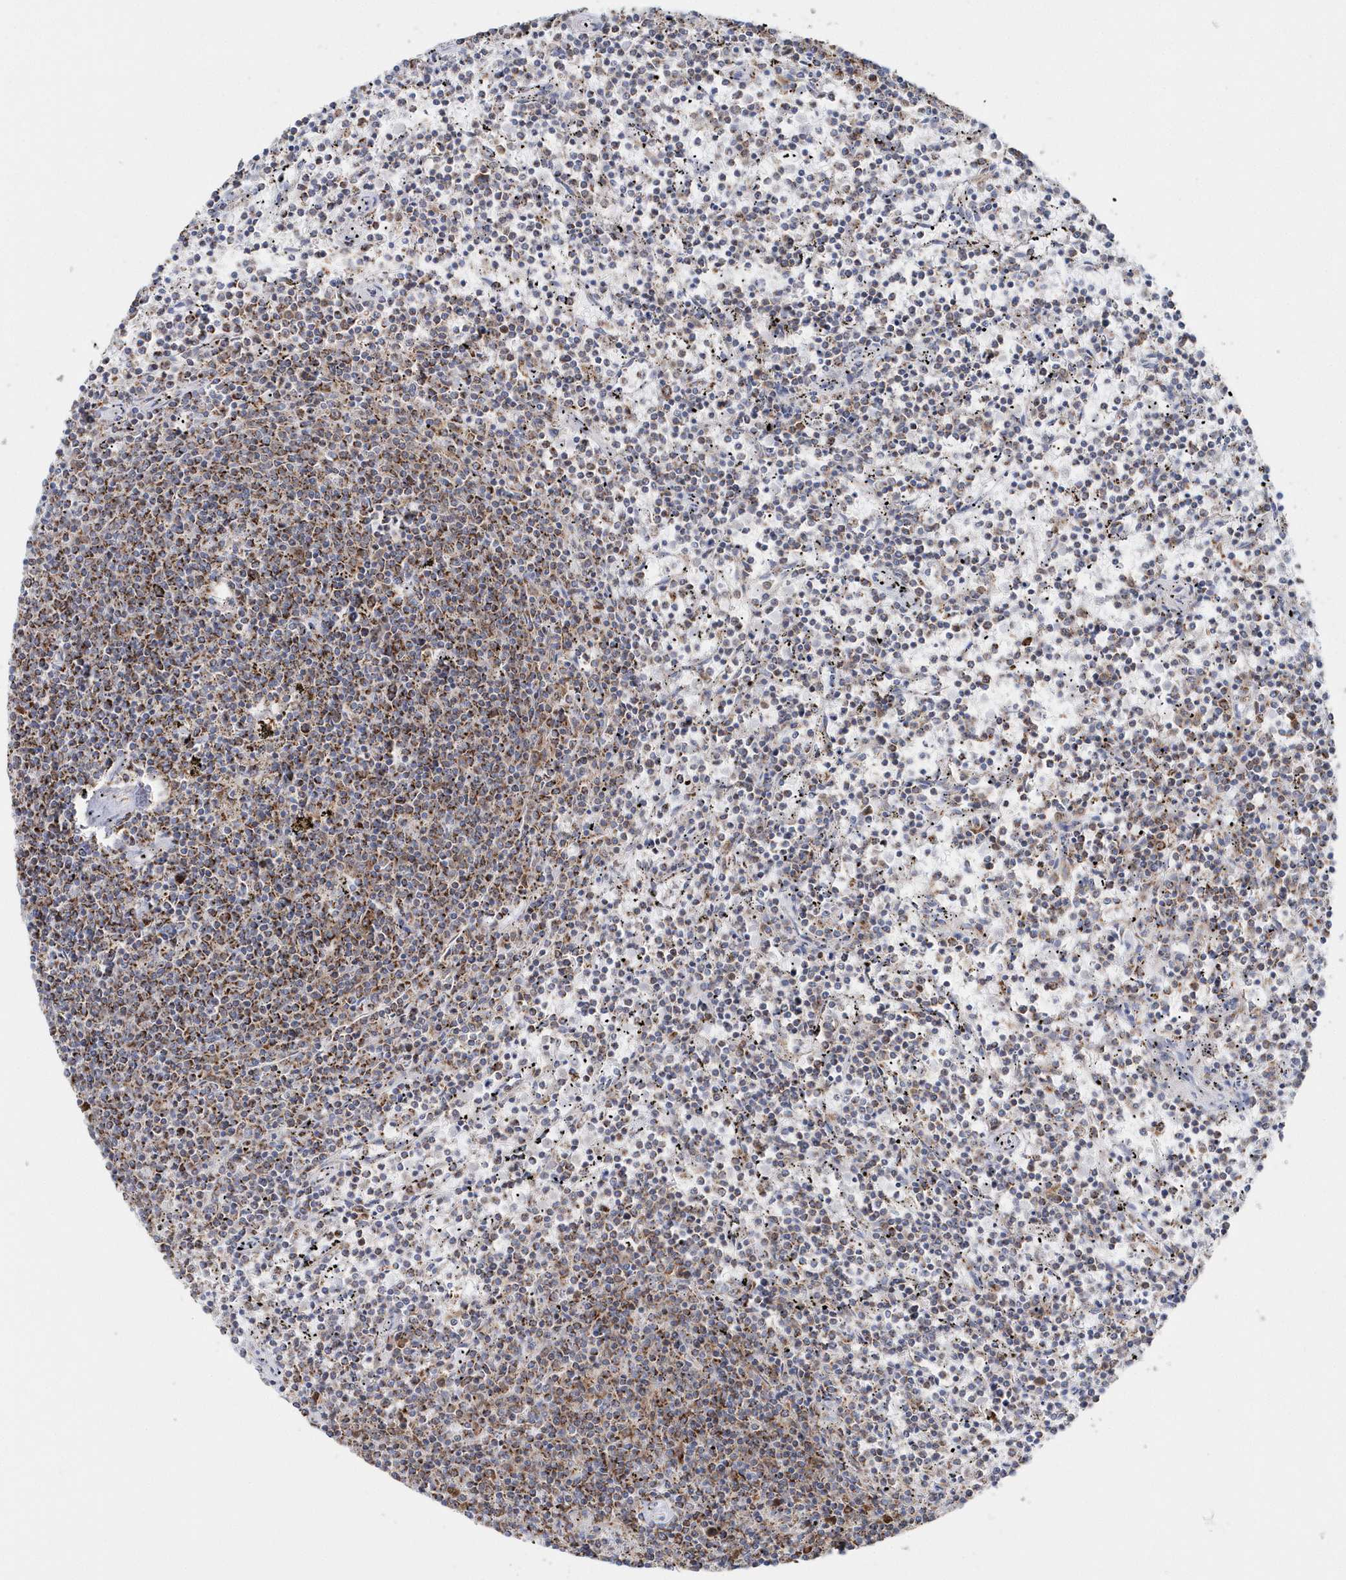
{"staining": {"intensity": "moderate", "quantity": "25%-75%", "location": "cytoplasmic/membranous"}, "tissue": "lymphoma", "cell_type": "Tumor cells", "image_type": "cancer", "snomed": [{"axis": "morphology", "description": "Malignant lymphoma, non-Hodgkin's type, Low grade"}, {"axis": "topography", "description": "Spleen"}], "caption": "Protein staining of malignant lymphoma, non-Hodgkin's type (low-grade) tissue reveals moderate cytoplasmic/membranous expression in approximately 25%-75% of tumor cells.", "gene": "TMCO6", "patient": {"sex": "female", "age": 50}}